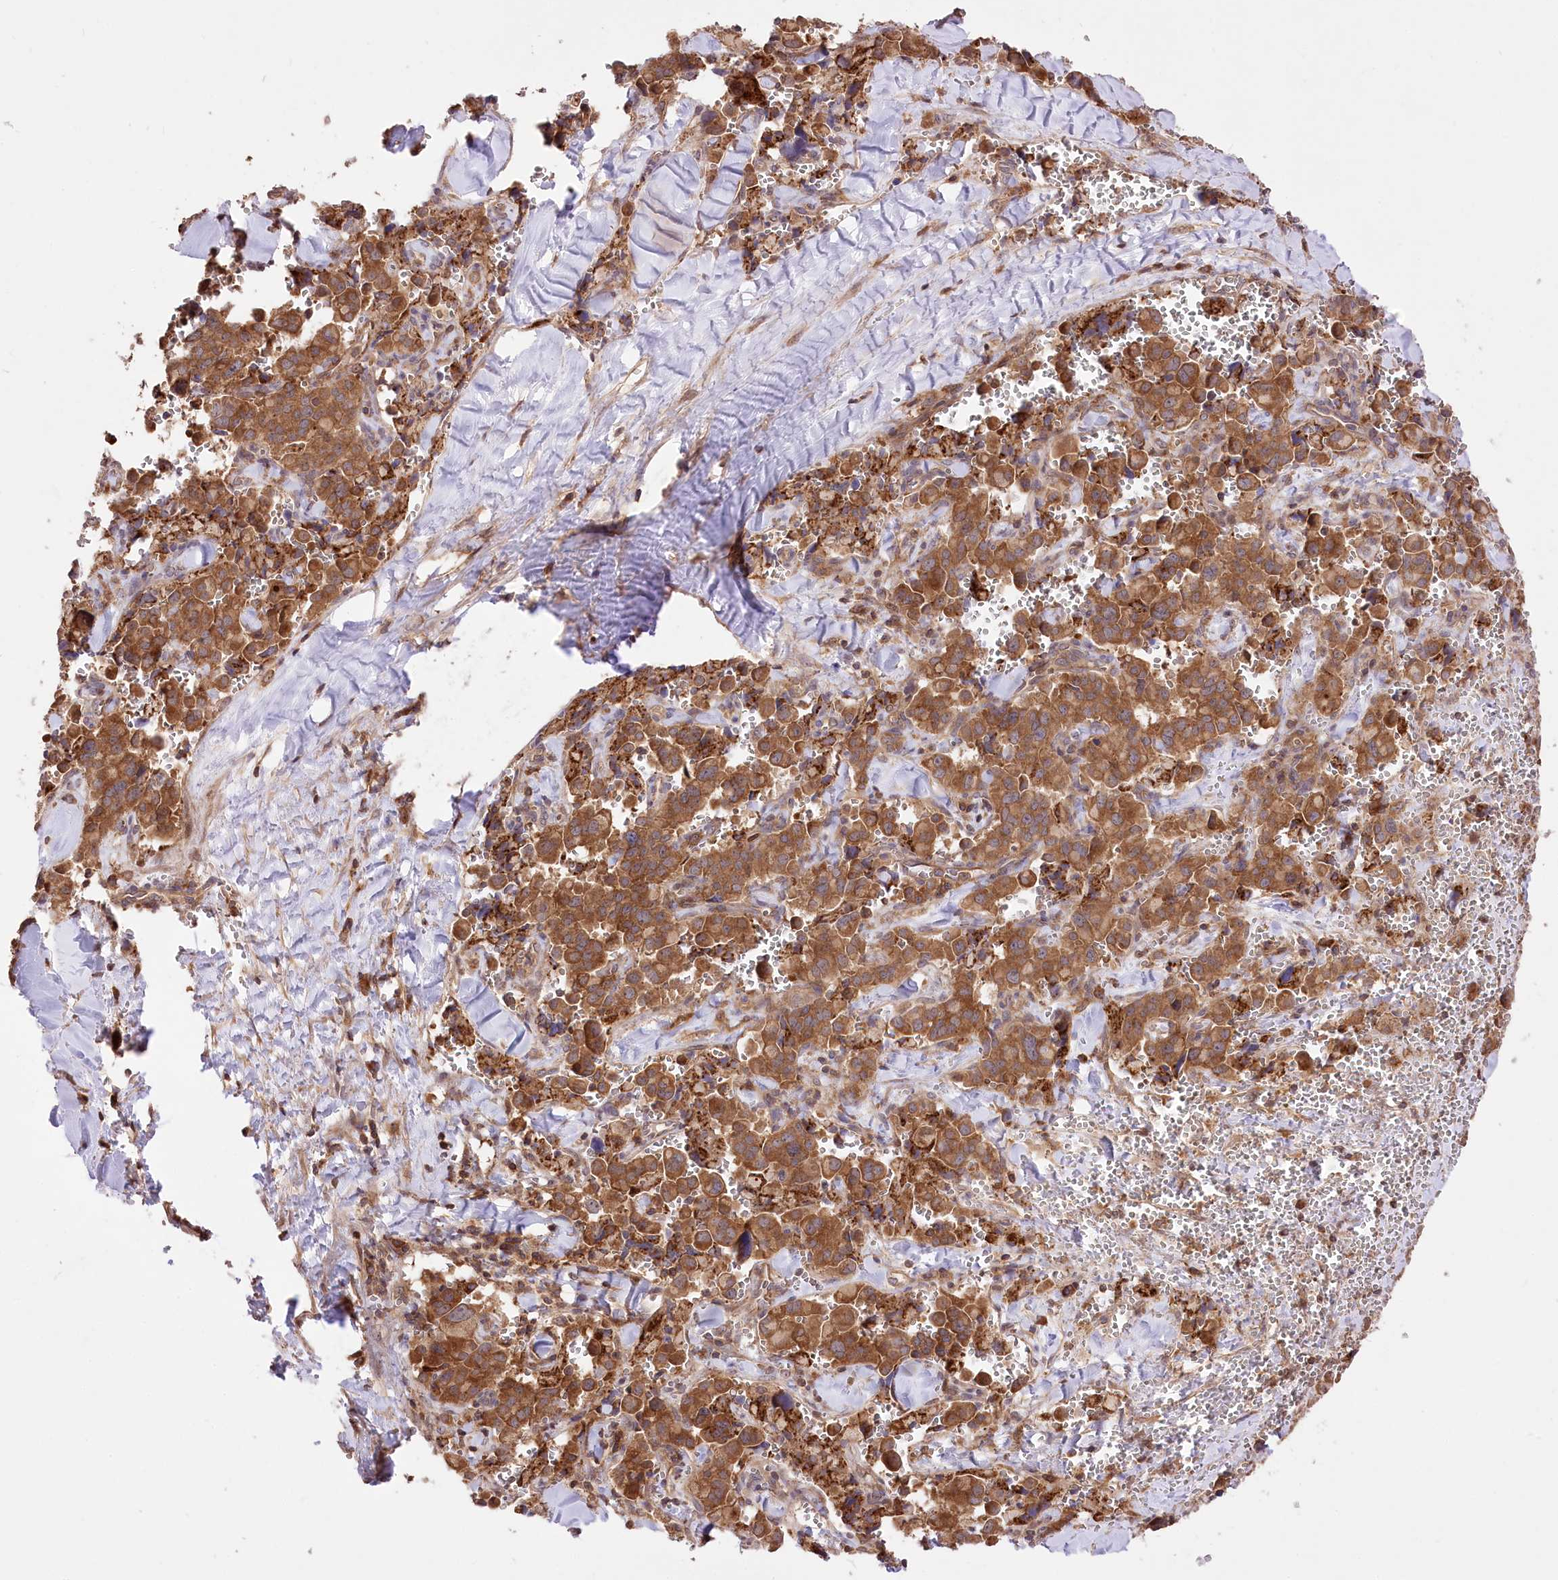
{"staining": {"intensity": "moderate", "quantity": ">75%", "location": "cytoplasmic/membranous"}, "tissue": "pancreatic cancer", "cell_type": "Tumor cells", "image_type": "cancer", "snomed": [{"axis": "morphology", "description": "Adenocarcinoma, NOS"}, {"axis": "topography", "description": "Pancreas"}], "caption": "Immunohistochemistry (IHC) (DAB) staining of human pancreatic adenocarcinoma reveals moderate cytoplasmic/membranous protein expression in approximately >75% of tumor cells.", "gene": "XYLB", "patient": {"sex": "male", "age": 65}}